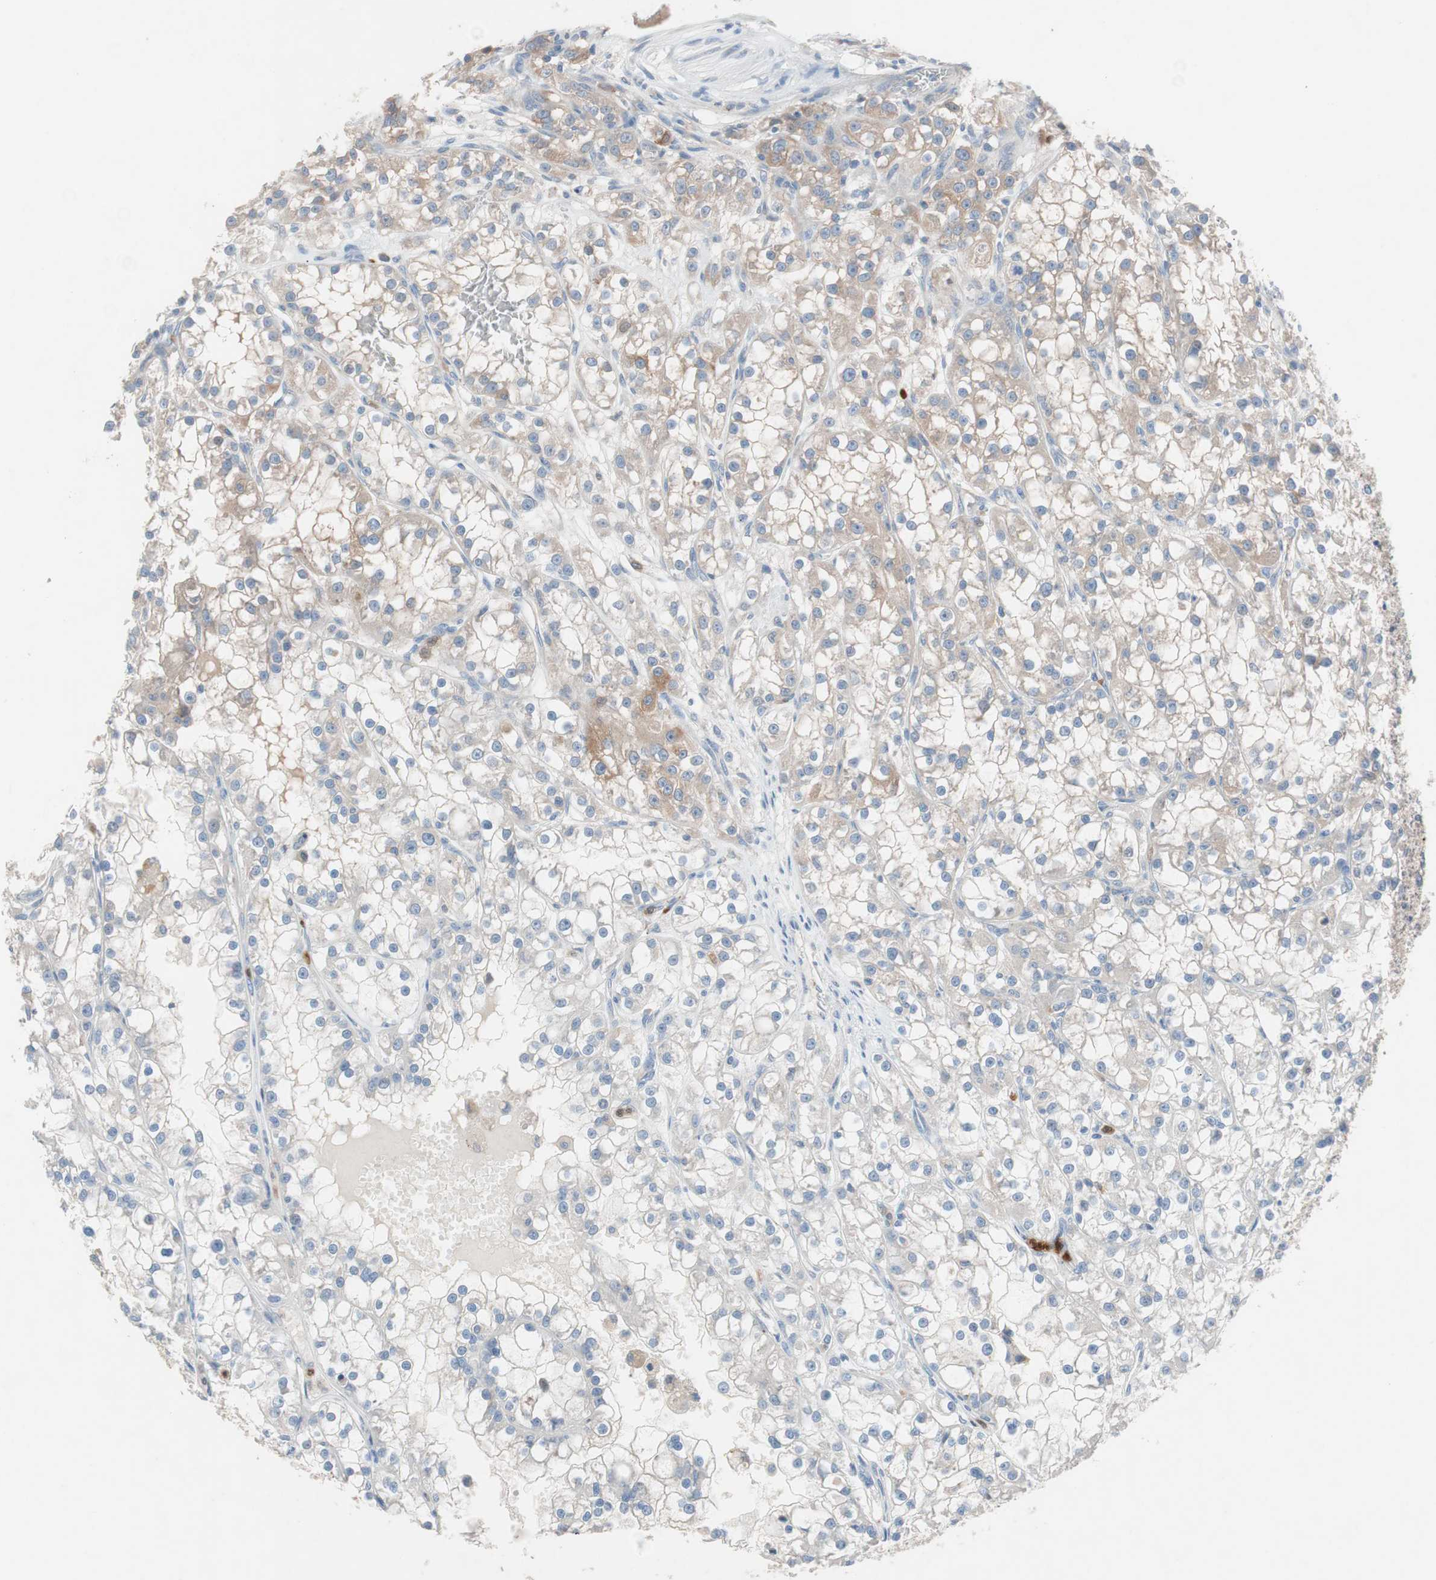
{"staining": {"intensity": "weak", "quantity": "25%-75%", "location": "cytoplasmic/membranous"}, "tissue": "renal cancer", "cell_type": "Tumor cells", "image_type": "cancer", "snomed": [{"axis": "morphology", "description": "Adenocarcinoma, NOS"}, {"axis": "topography", "description": "Kidney"}], "caption": "Protein positivity by IHC shows weak cytoplasmic/membranous staining in approximately 25%-75% of tumor cells in renal cancer (adenocarcinoma). (DAB IHC with brightfield microscopy, high magnification).", "gene": "CLEC4D", "patient": {"sex": "female", "age": 52}}